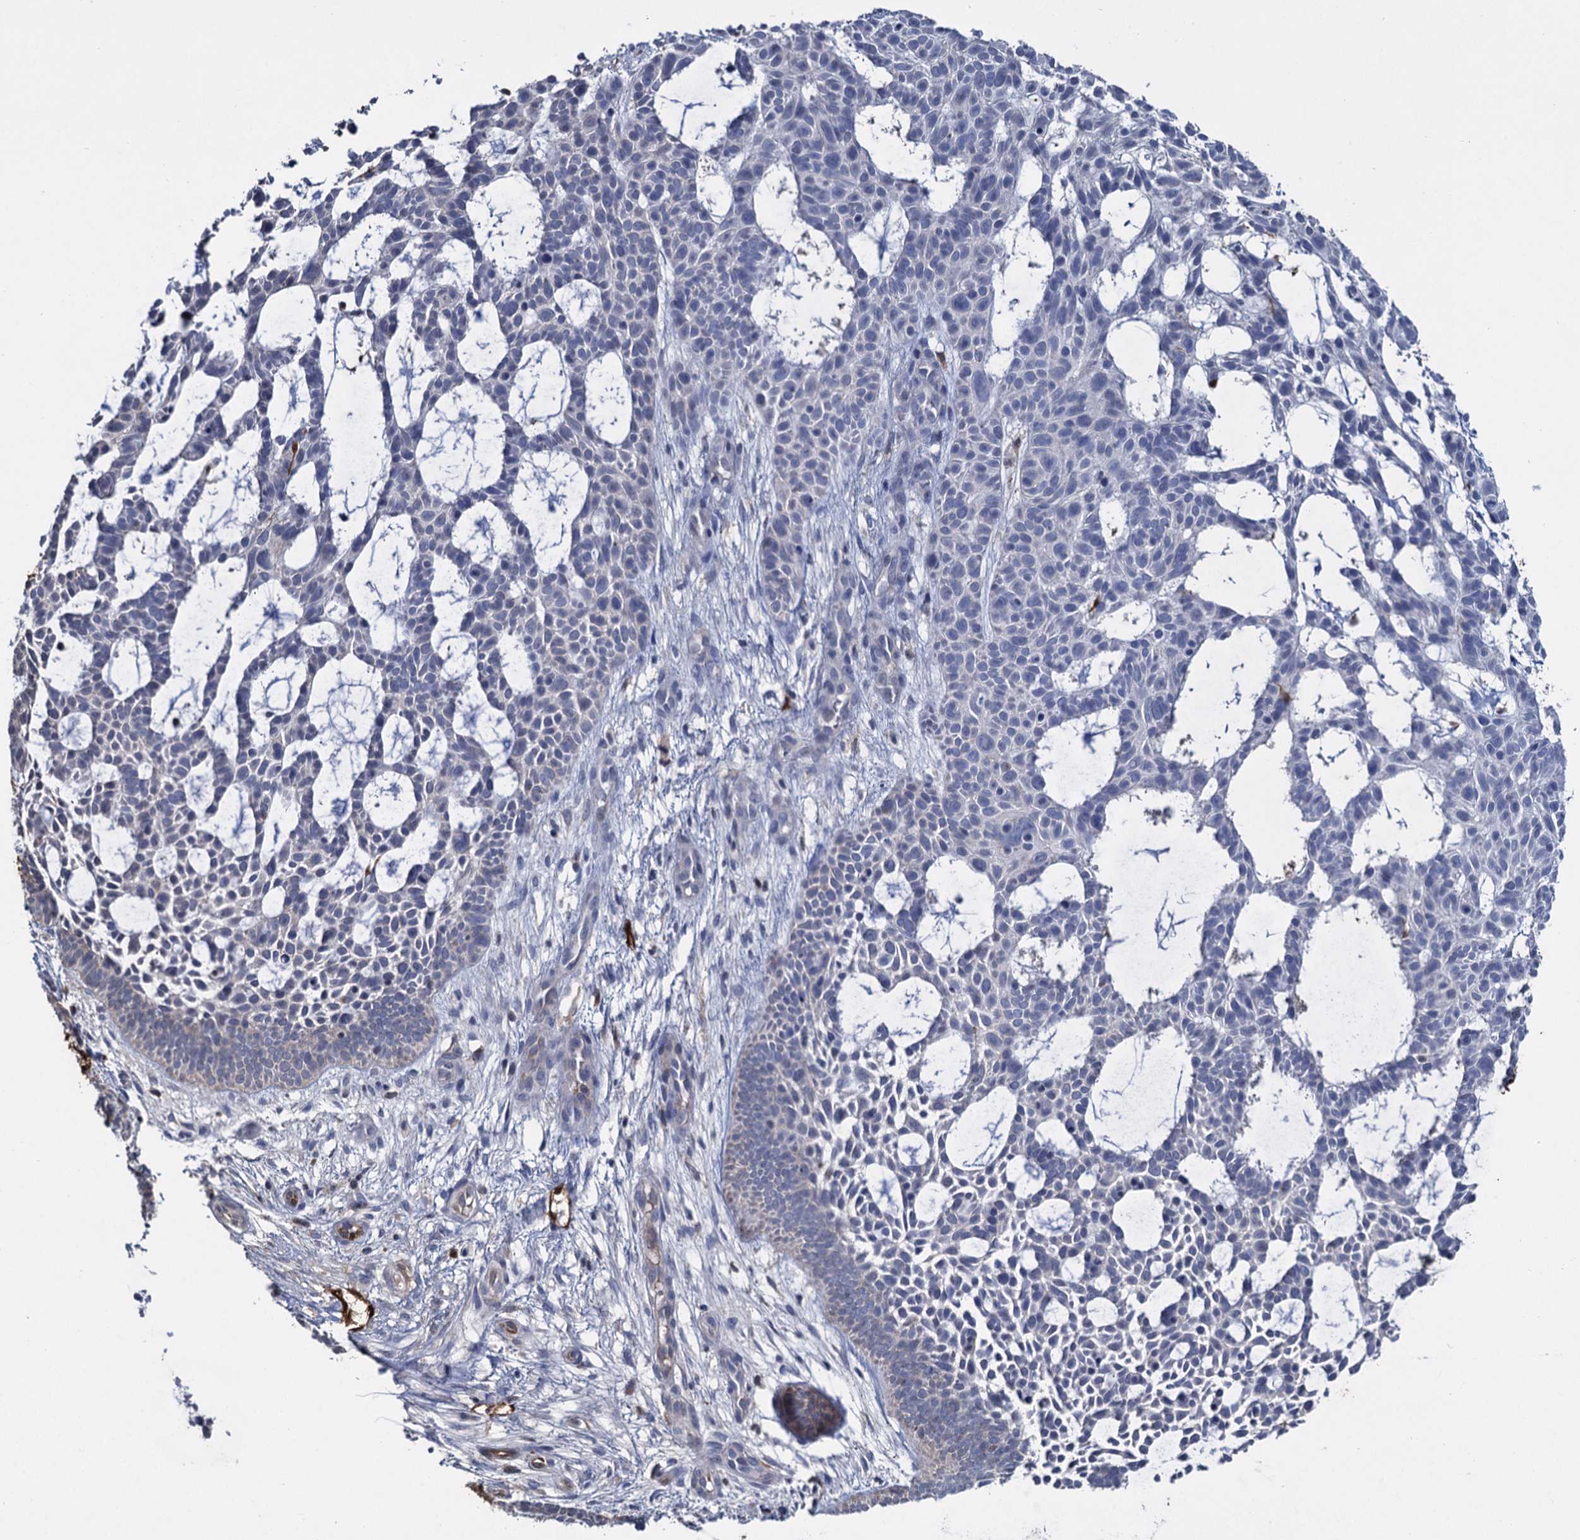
{"staining": {"intensity": "negative", "quantity": "none", "location": "none"}, "tissue": "skin cancer", "cell_type": "Tumor cells", "image_type": "cancer", "snomed": [{"axis": "morphology", "description": "Basal cell carcinoma"}, {"axis": "topography", "description": "Skin"}], "caption": "IHC image of neoplastic tissue: basal cell carcinoma (skin) stained with DAB (3,3'-diaminobenzidine) shows no significant protein positivity in tumor cells.", "gene": "FABP5", "patient": {"sex": "male", "age": 89}}